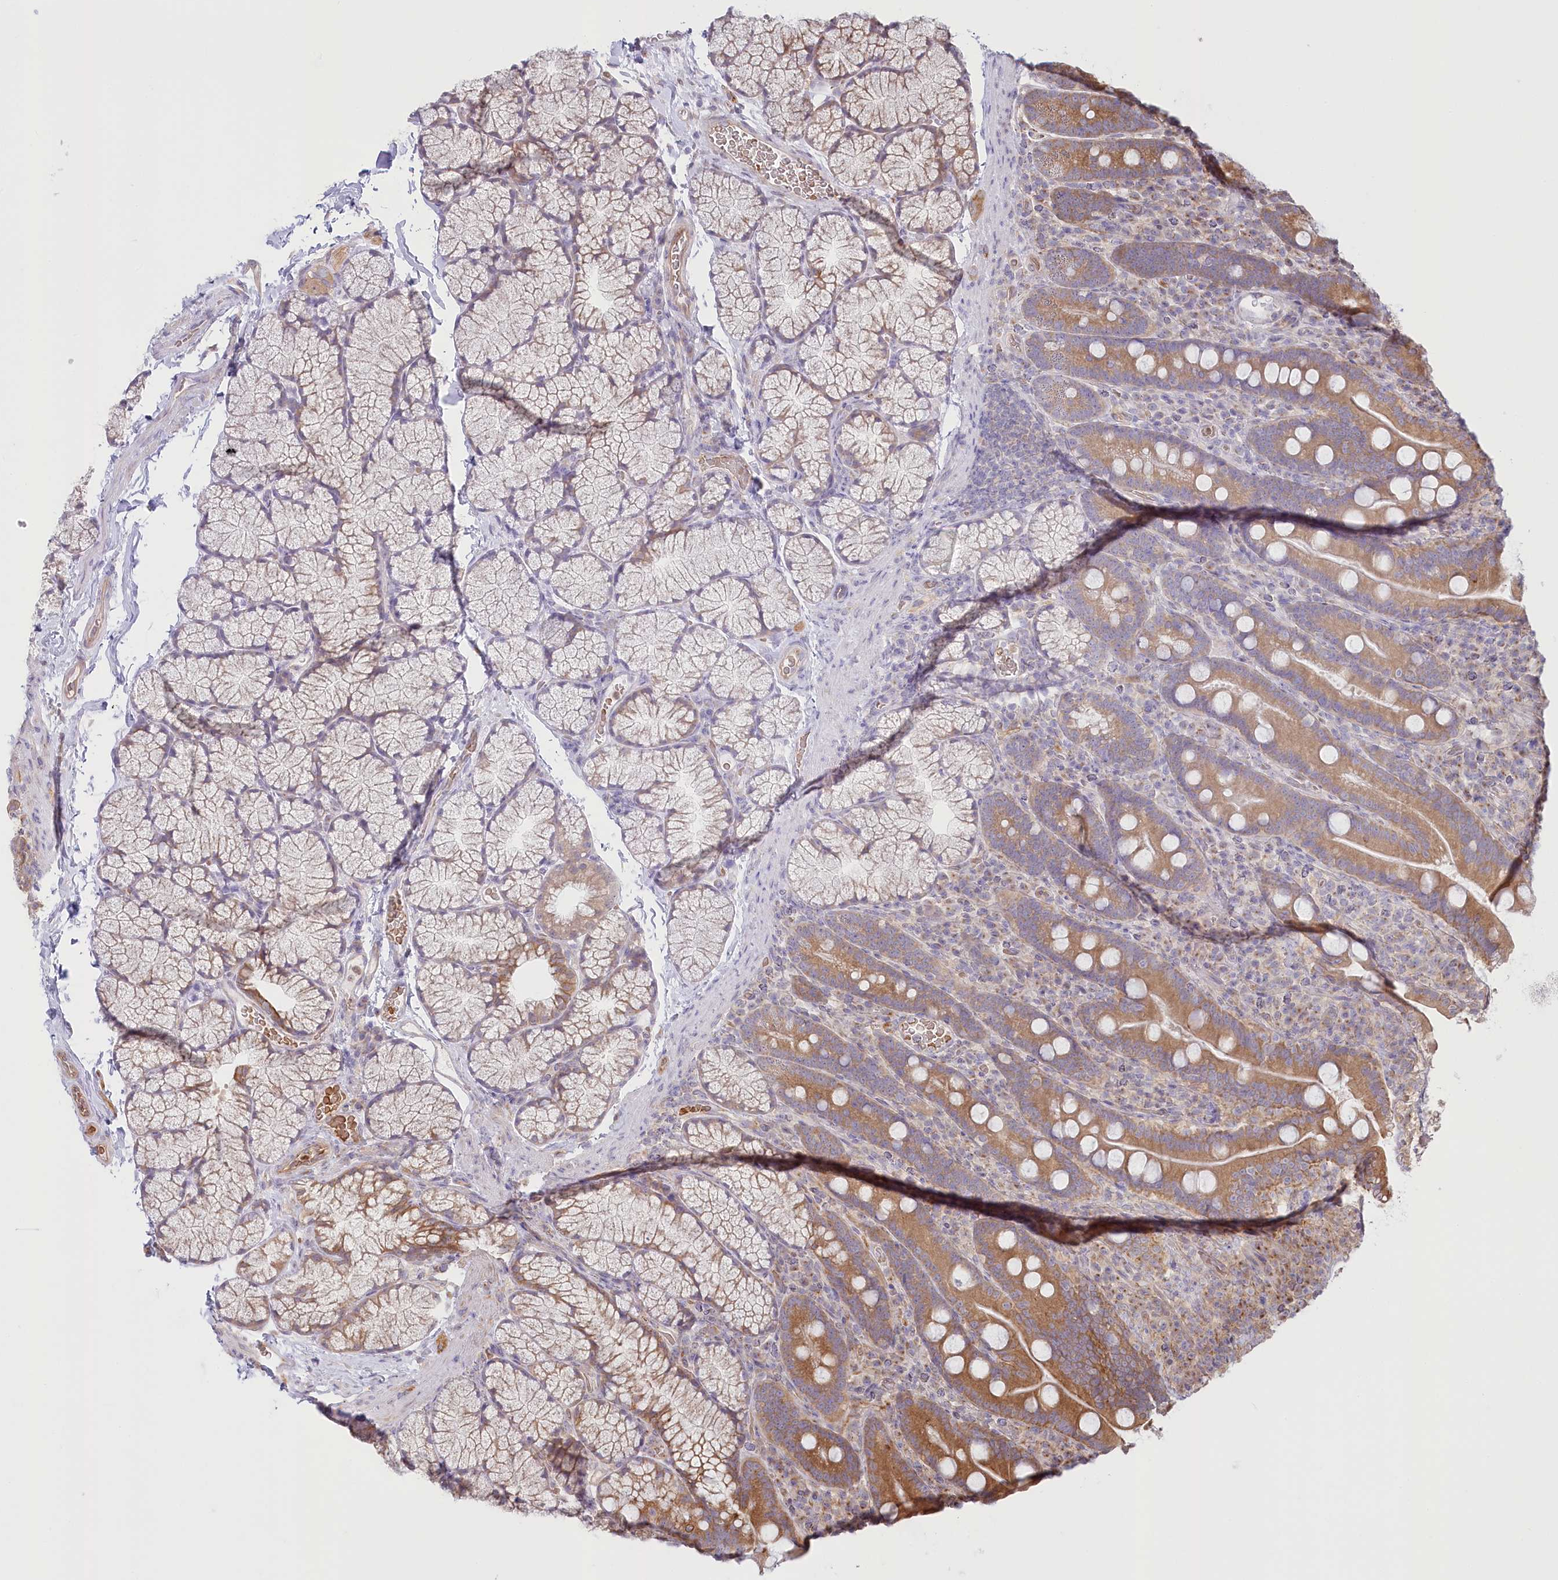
{"staining": {"intensity": "moderate", "quantity": ">75%", "location": "cytoplasmic/membranous"}, "tissue": "duodenum", "cell_type": "Glandular cells", "image_type": "normal", "snomed": [{"axis": "morphology", "description": "Normal tissue, NOS"}, {"axis": "topography", "description": "Duodenum"}], "caption": "Glandular cells show medium levels of moderate cytoplasmic/membranous staining in approximately >75% of cells in benign human duodenum. The protein of interest is shown in brown color, while the nuclei are stained blue.", "gene": "COMMD3", "patient": {"sex": "male", "age": 35}}